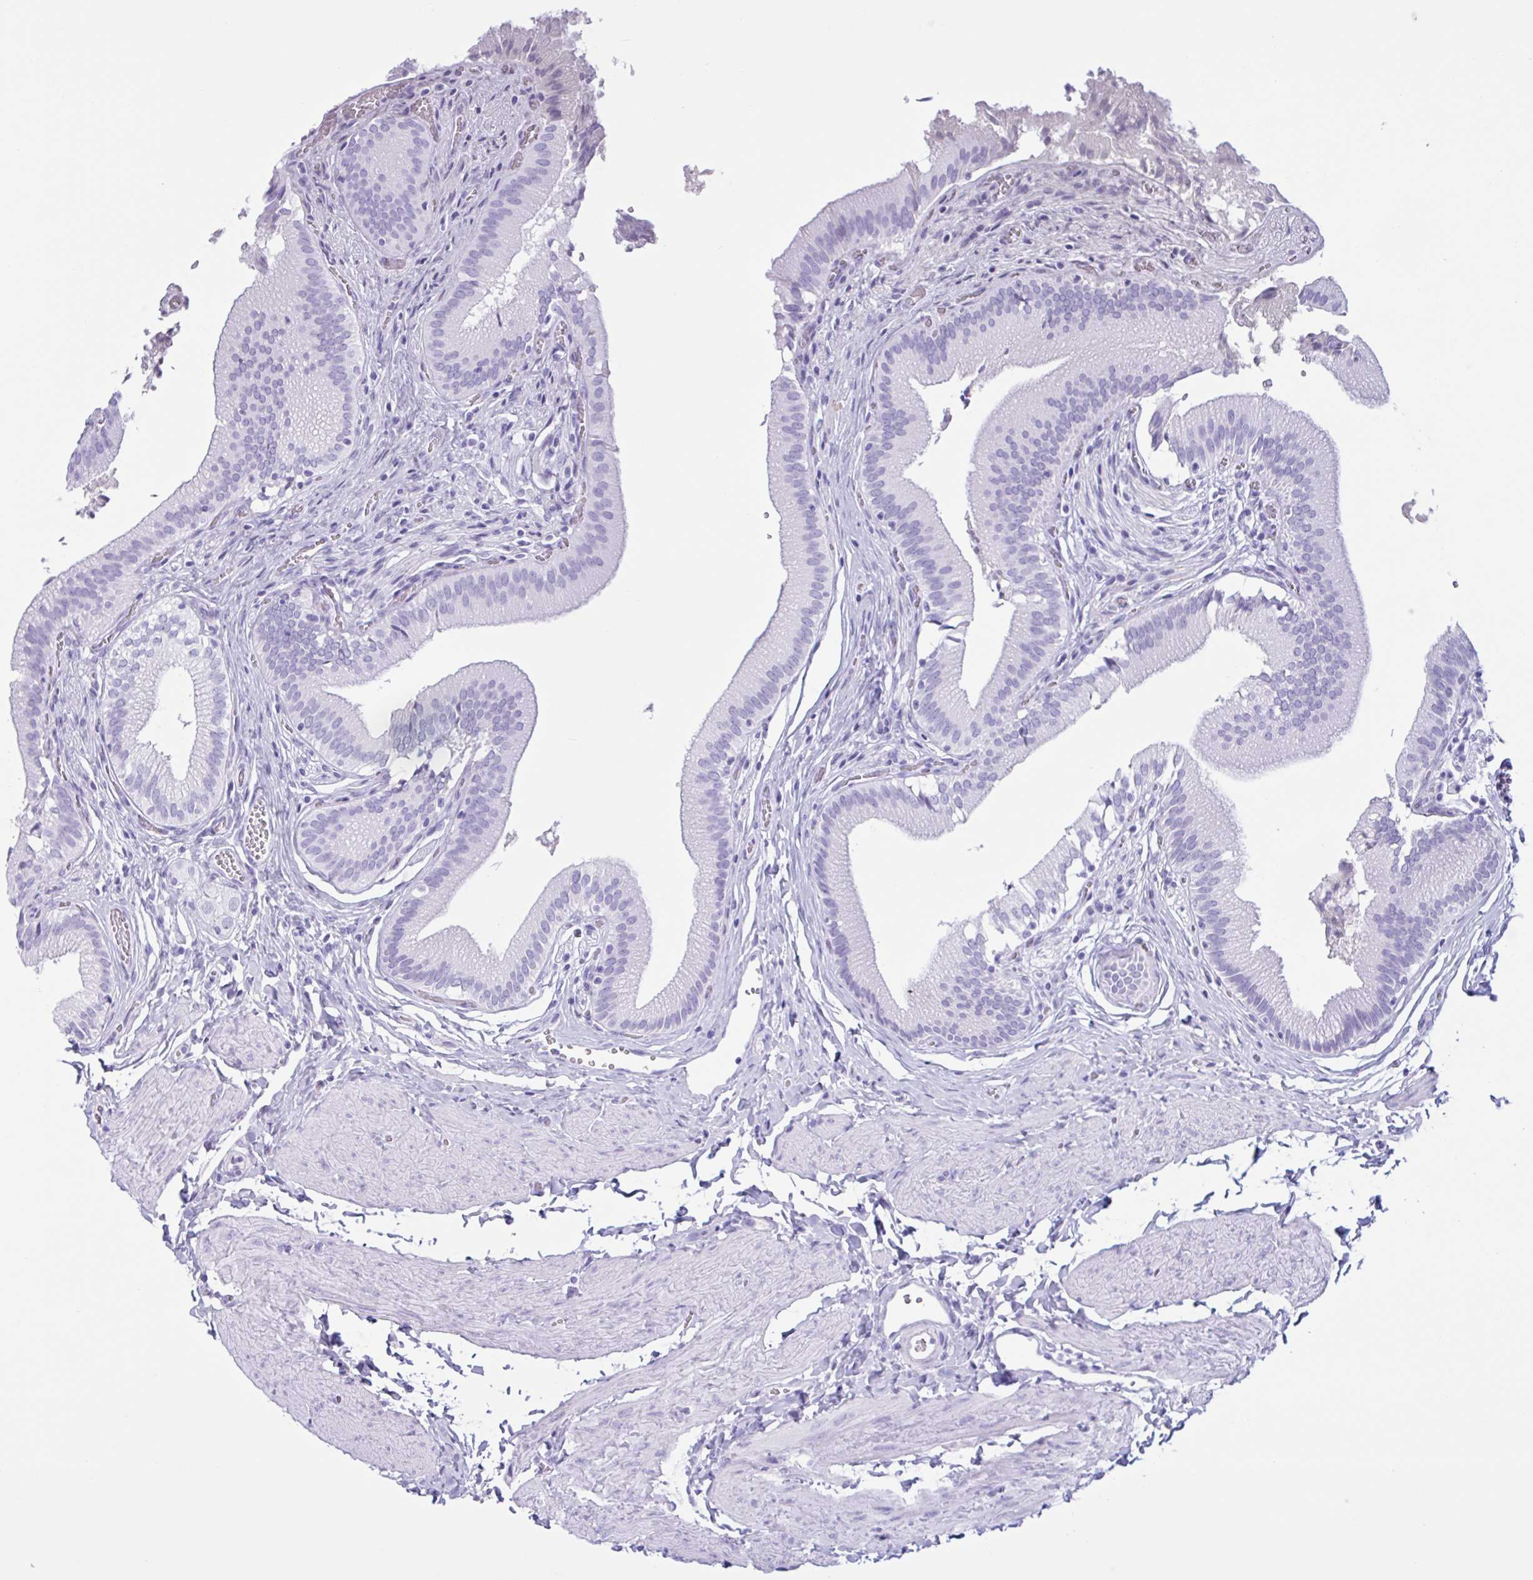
{"staining": {"intensity": "negative", "quantity": "none", "location": "none"}, "tissue": "gallbladder", "cell_type": "Glandular cells", "image_type": "normal", "snomed": [{"axis": "morphology", "description": "Normal tissue, NOS"}, {"axis": "topography", "description": "Gallbladder"}, {"axis": "topography", "description": "Peripheral nerve tissue"}], "caption": "The image reveals no staining of glandular cells in unremarkable gallbladder.", "gene": "MRGPRG", "patient": {"sex": "male", "age": 17}}